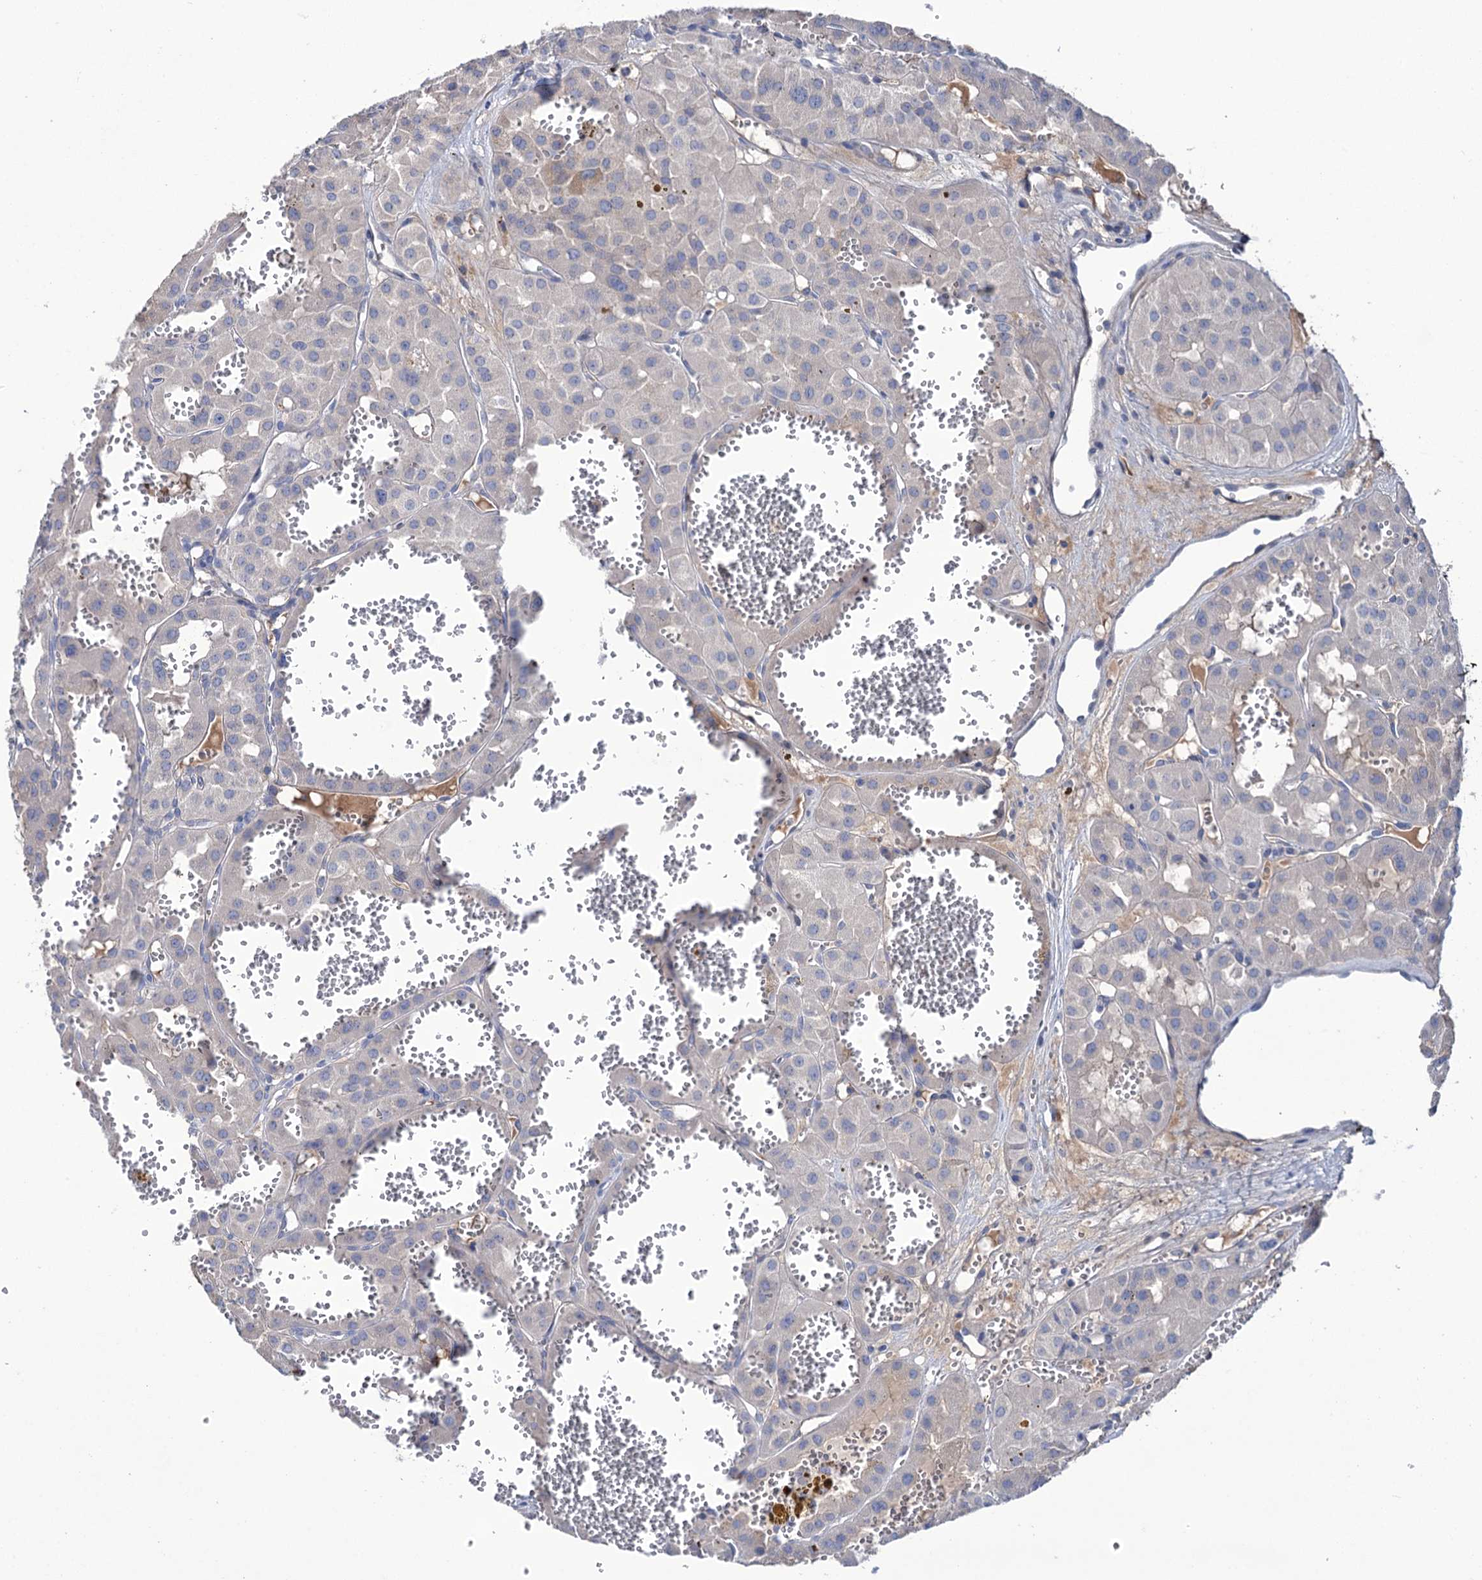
{"staining": {"intensity": "negative", "quantity": "none", "location": "none"}, "tissue": "renal cancer", "cell_type": "Tumor cells", "image_type": "cancer", "snomed": [{"axis": "morphology", "description": "Carcinoma, NOS"}, {"axis": "topography", "description": "Kidney"}], "caption": "Immunohistochemistry of renal carcinoma reveals no staining in tumor cells. (IHC, brightfield microscopy, high magnification).", "gene": "PPP1R32", "patient": {"sex": "female", "age": 75}}